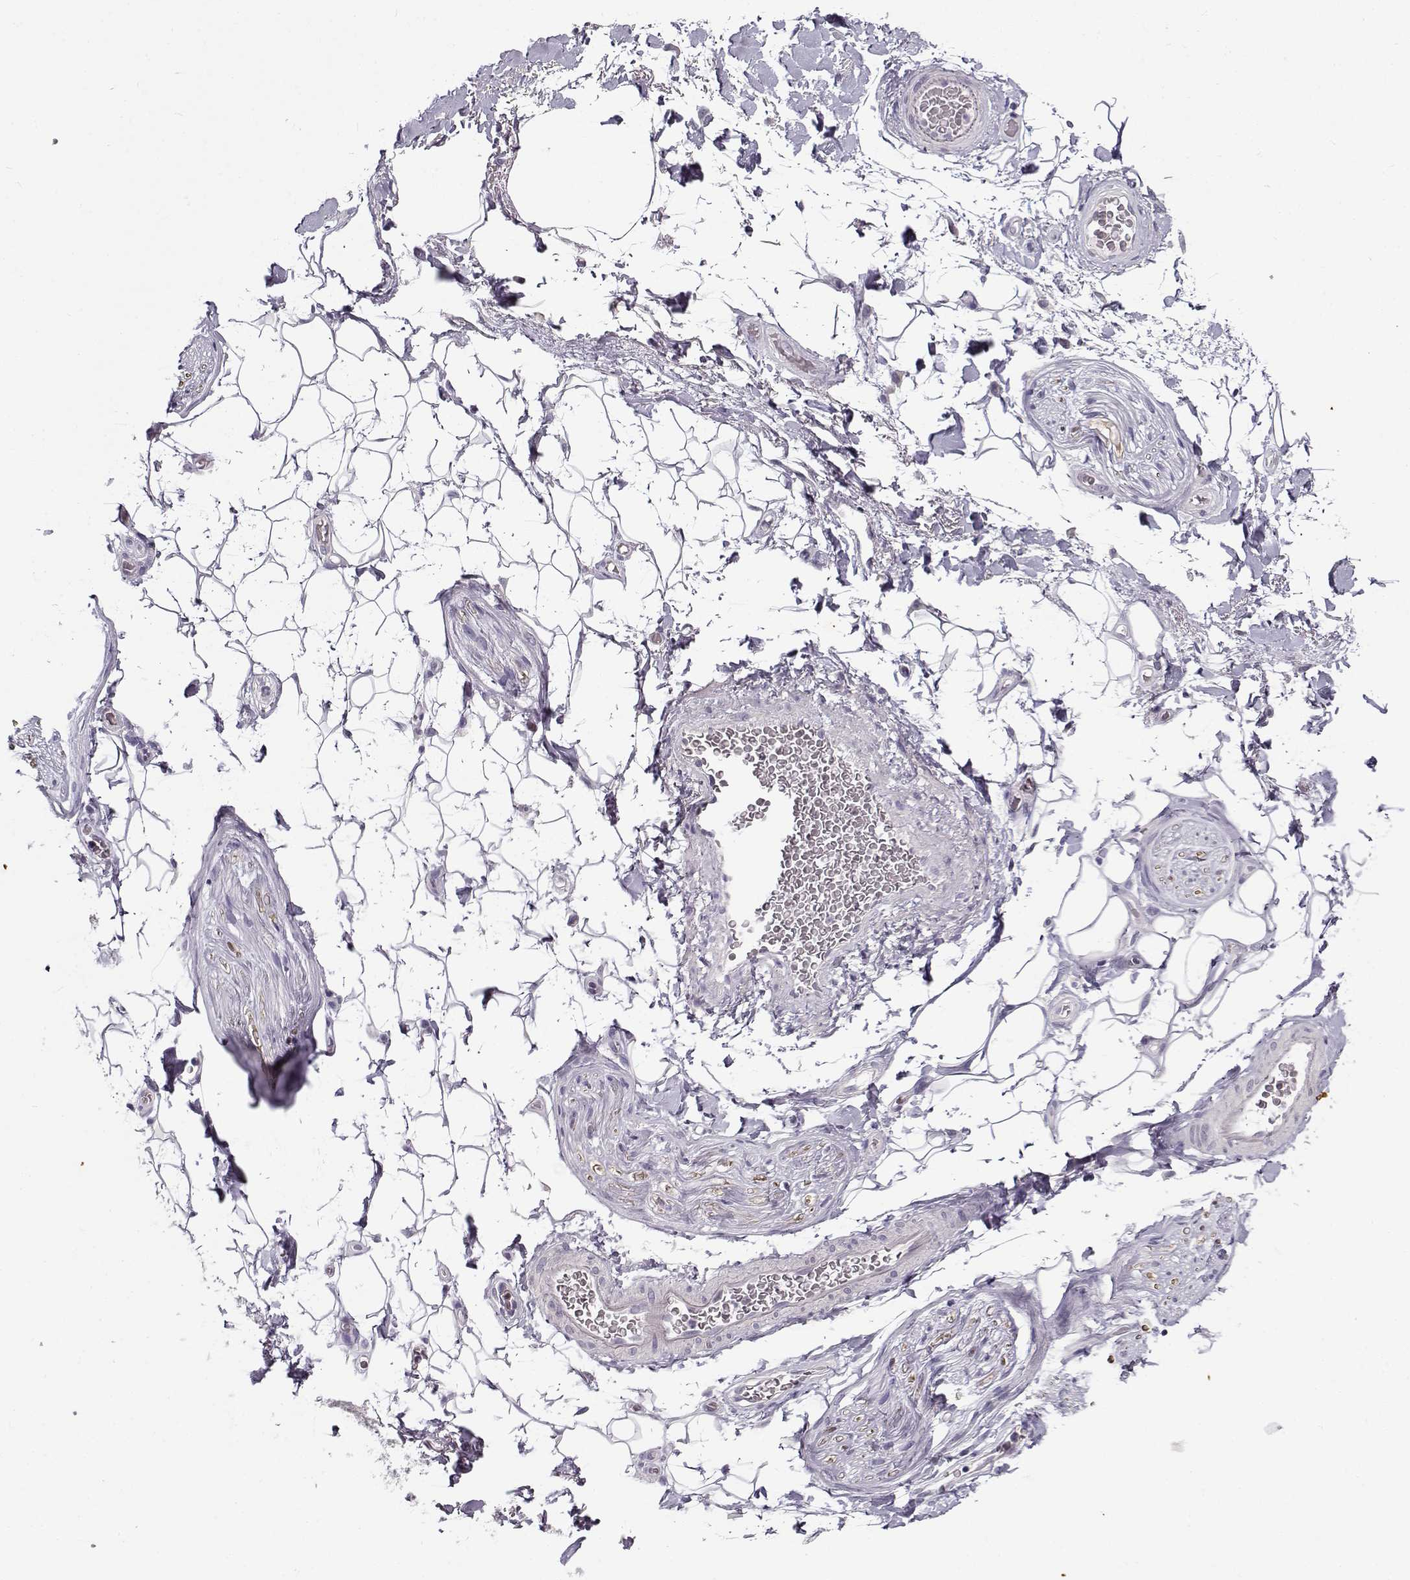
{"staining": {"intensity": "negative", "quantity": "none", "location": "none"}, "tissue": "adipose tissue", "cell_type": "Adipocytes", "image_type": "normal", "snomed": [{"axis": "morphology", "description": "Normal tissue, NOS"}, {"axis": "topography", "description": "Anal"}, {"axis": "topography", "description": "Peripheral nerve tissue"}], "caption": "Immunohistochemistry image of normal adipose tissue: adipose tissue stained with DAB reveals no significant protein positivity in adipocytes.", "gene": "TEX55", "patient": {"sex": "male", "age": 53}}